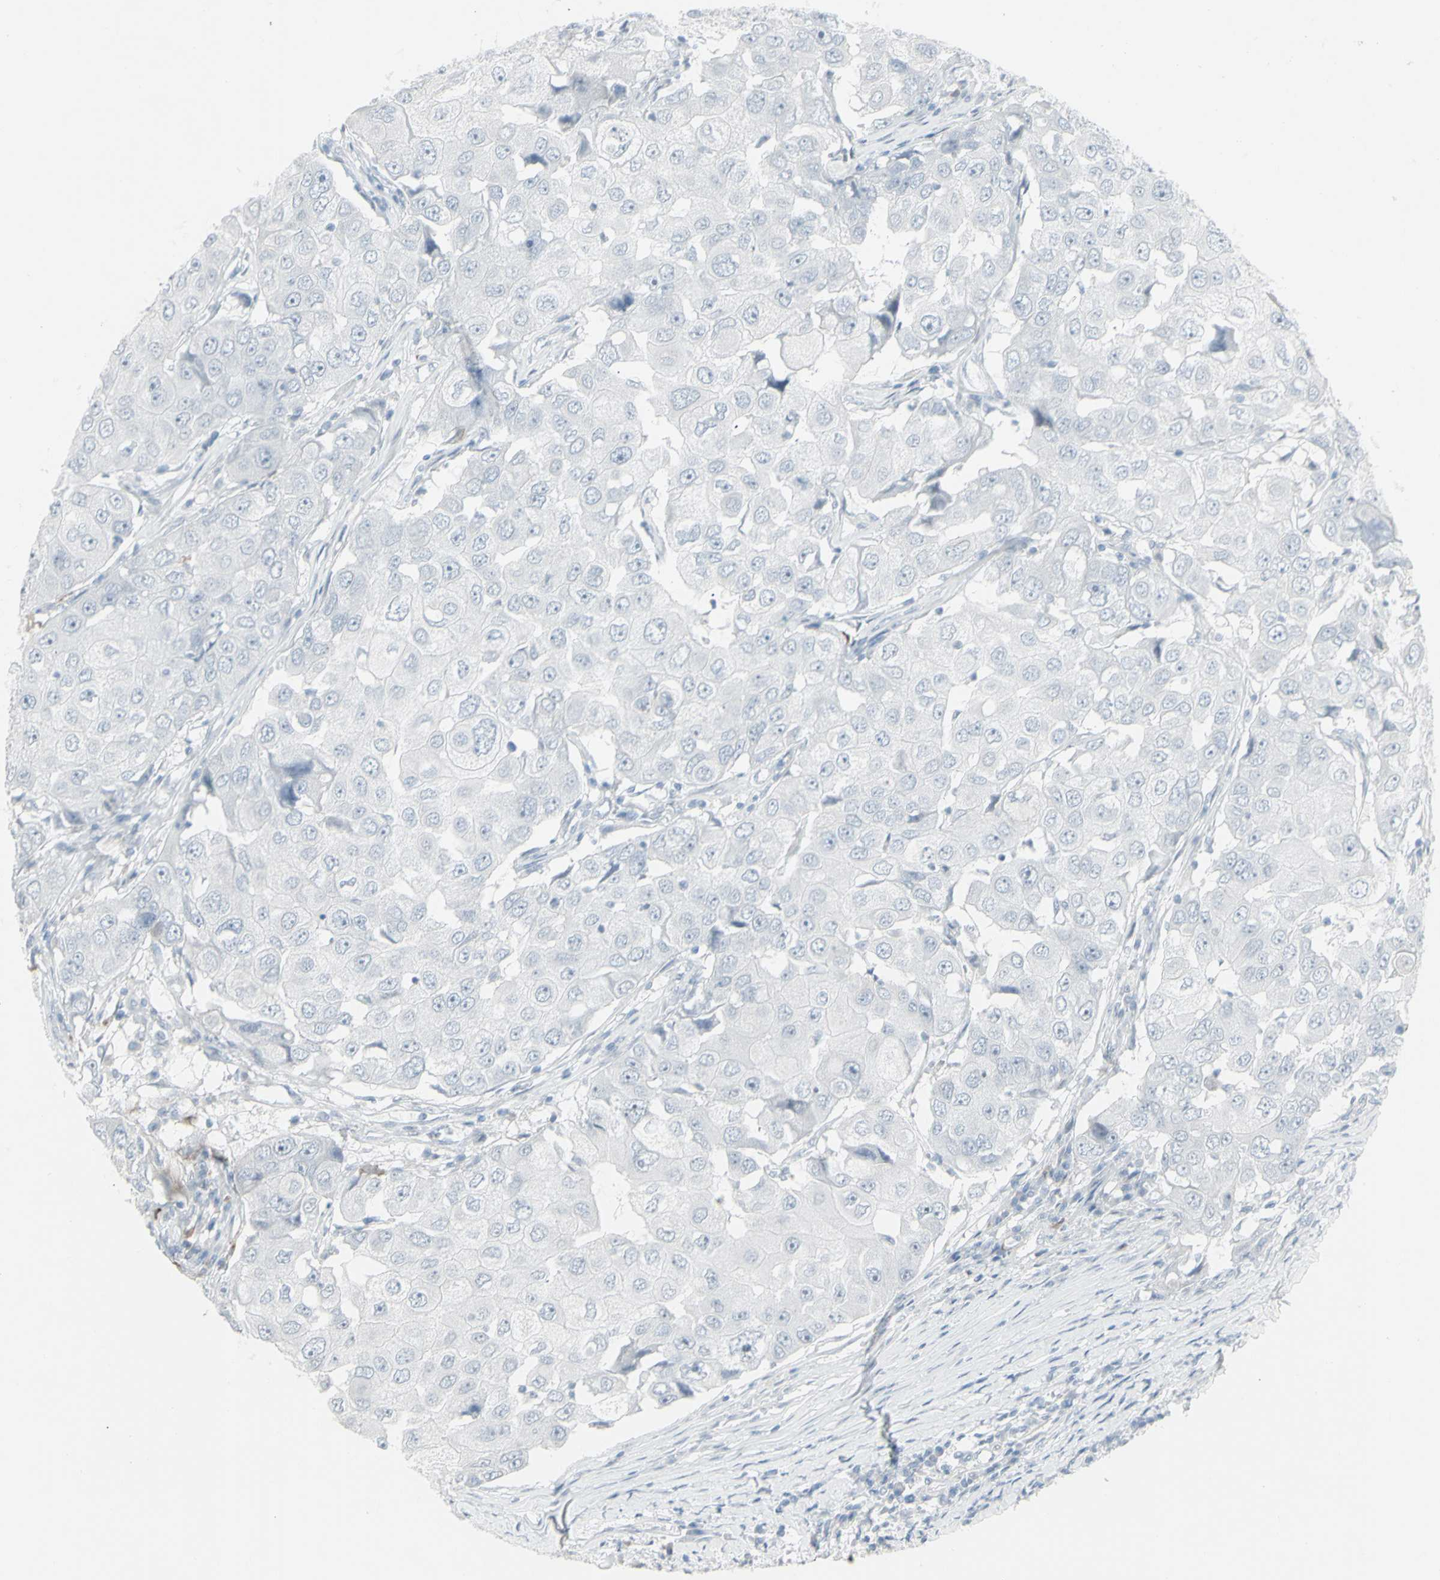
{"staining": {"intensity": "negative", "quantity": "none", "location": "none"}, "tissue": "breast cancer", "cell_type": "Tumor cells", "image_type": "cancer", "snomed": [{"axis": "morphology", "description": "Duct carcinoma"}, {"axis": "topography", "description": "Breast"}], "caption": "The image reveals no significant positivity in tumor cells of breast cancer.", "gene": "YBX2", "patient": {"sex": "female", "age": 27}}